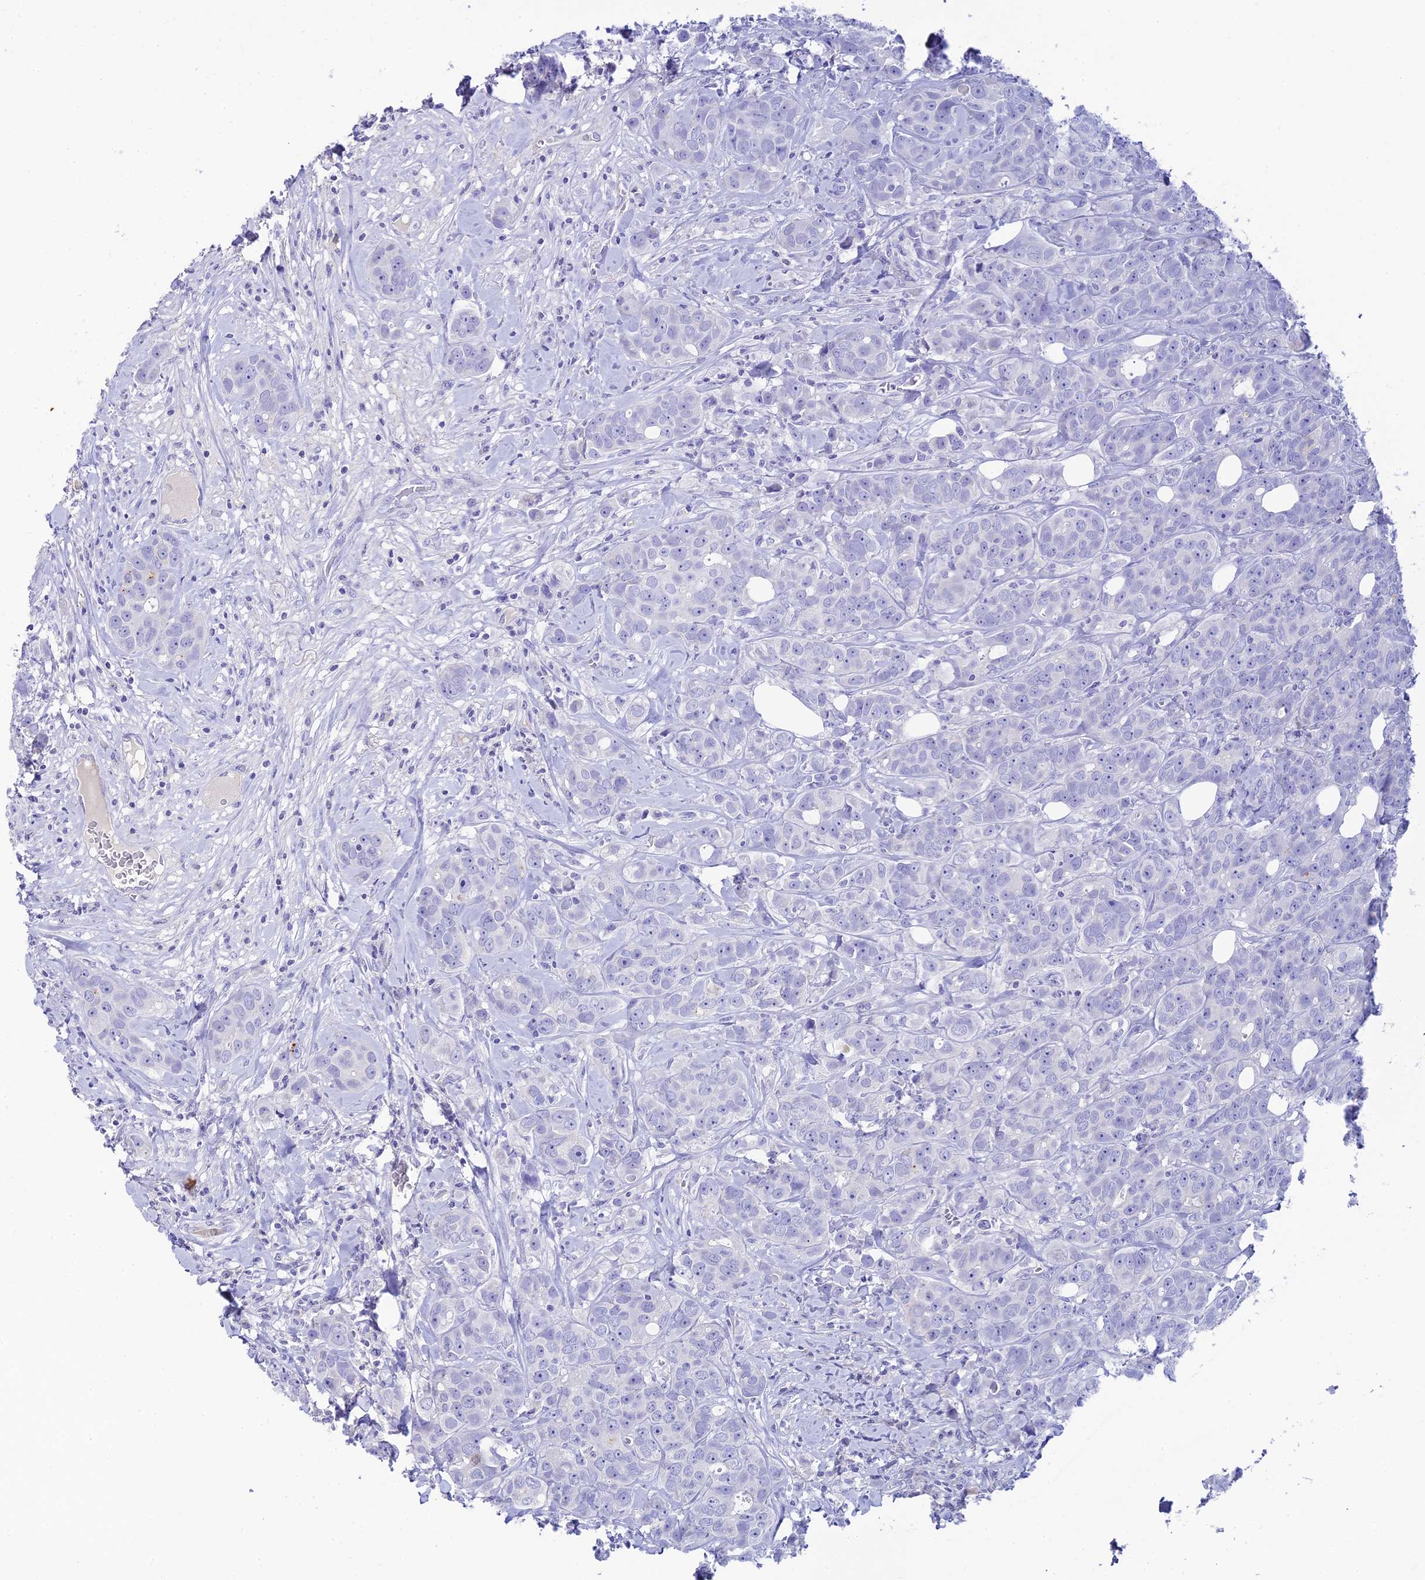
{"staining": {"intensity": "negative", "quantity": "none", "location": "none"}, "tissue": "breast cancer", "cell_type": "Tumor cells", "image_type": "cancer", "snomed": [{"axis": "morphology", "description": "Duct carcinoma"}, {"axis": "topography", "description": "Breast"}], "caption": "Tumor cells are negative for protein expression in human breast cancer. (Brightfield microscopy of DAB IHC at high magnification).", "gene": "C12orf29", "patient": {"sex": "female", "age": 43}}